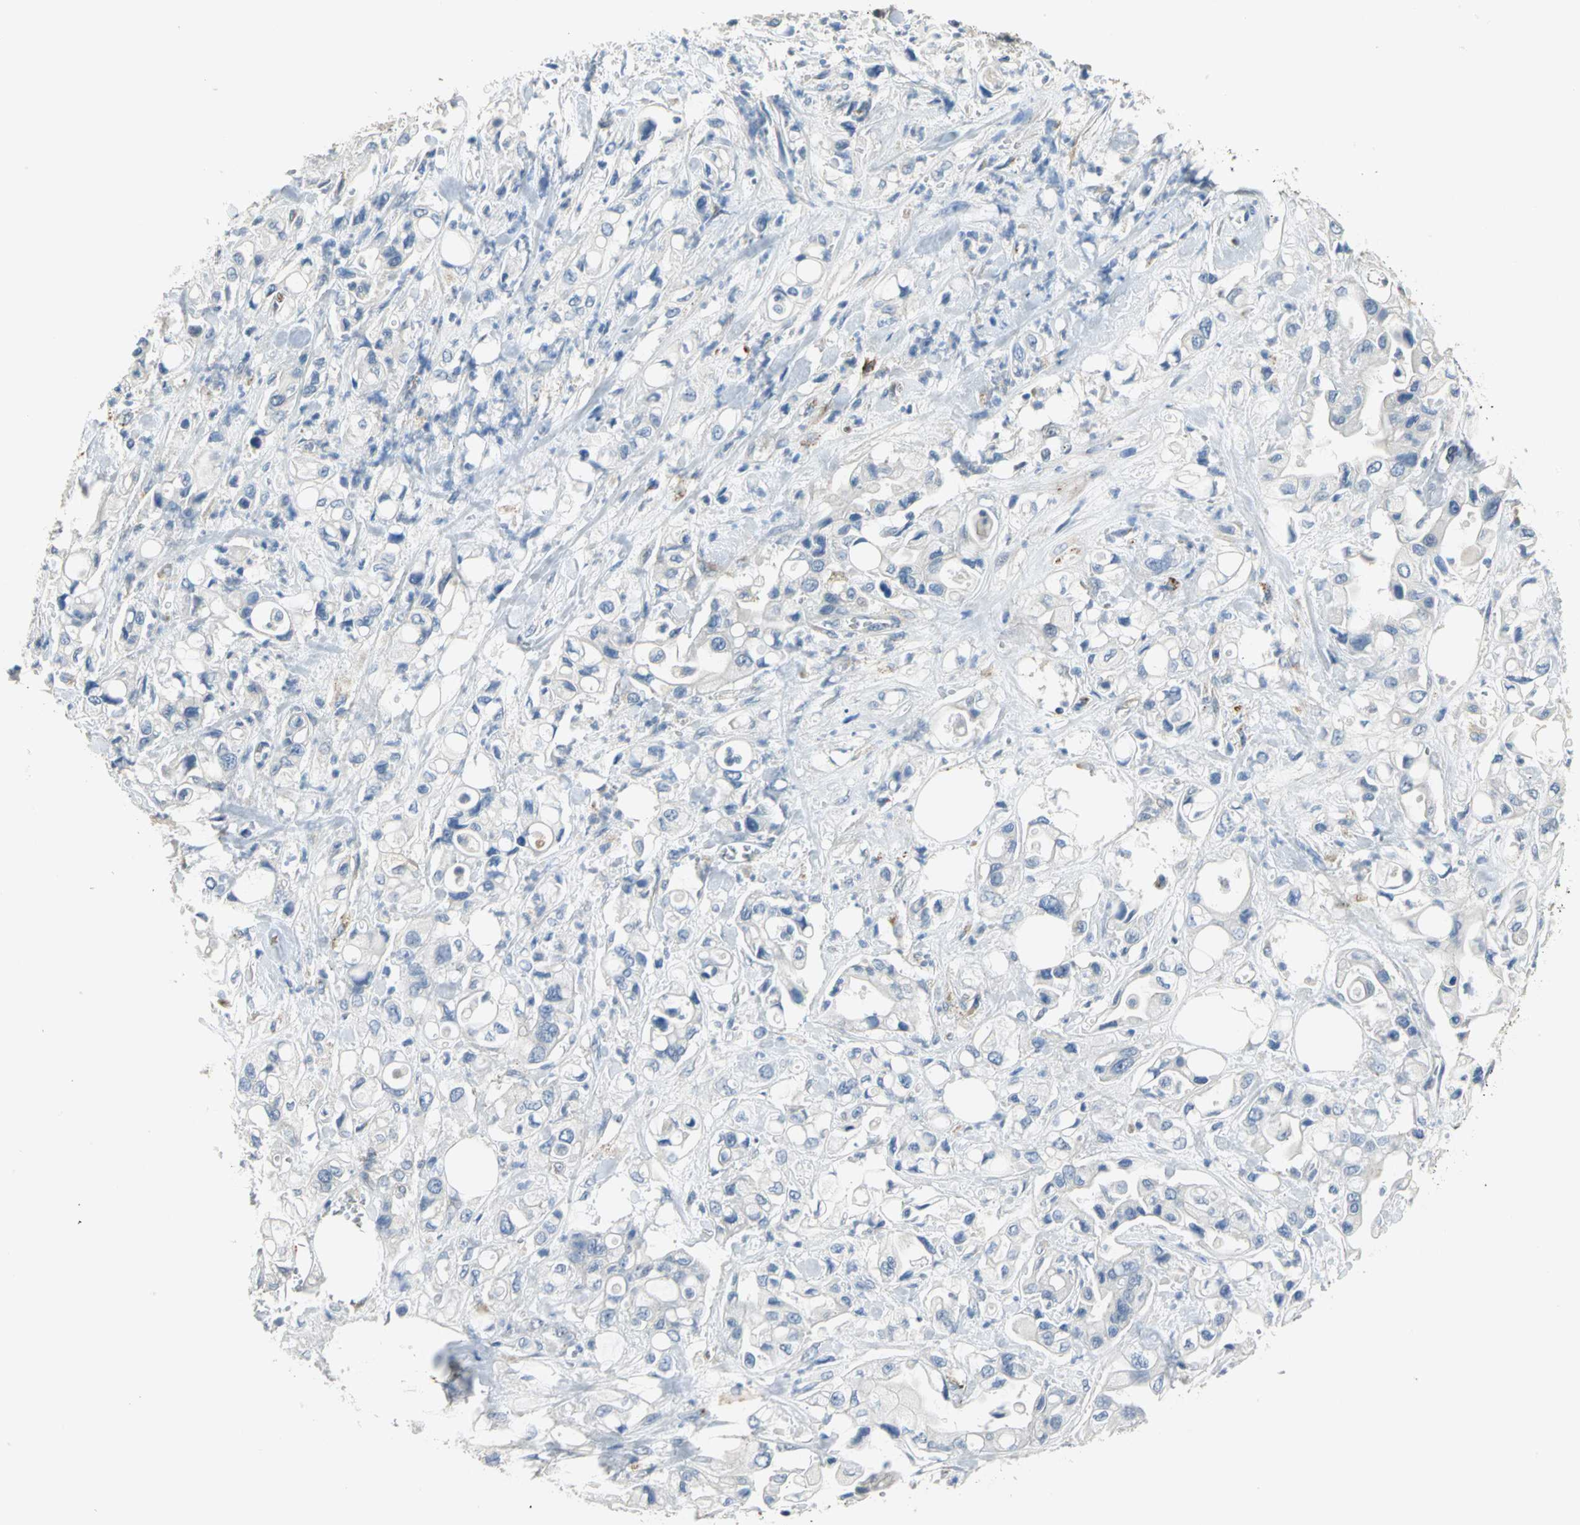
{"staining": {"intensity": "negative", "quantity": "none", "location": "none"}, "tissue": "pancreatic cancer", "cell_type": "Tumor cells", "image_type": "cancer", "snomed": [{"axis": "morphology", "description": "Adenocarcinoma, NOS"}, {"axis": "topography", "description": "Pancreas"}], "caption": "This is an immunohistochemistry (IHC) micrograph of pancreatic cancer (adenocarcinoma). There is no expression in tumor cells.", "gene": "IL17RB", "patient": {"sex": "male", "age": 70}}